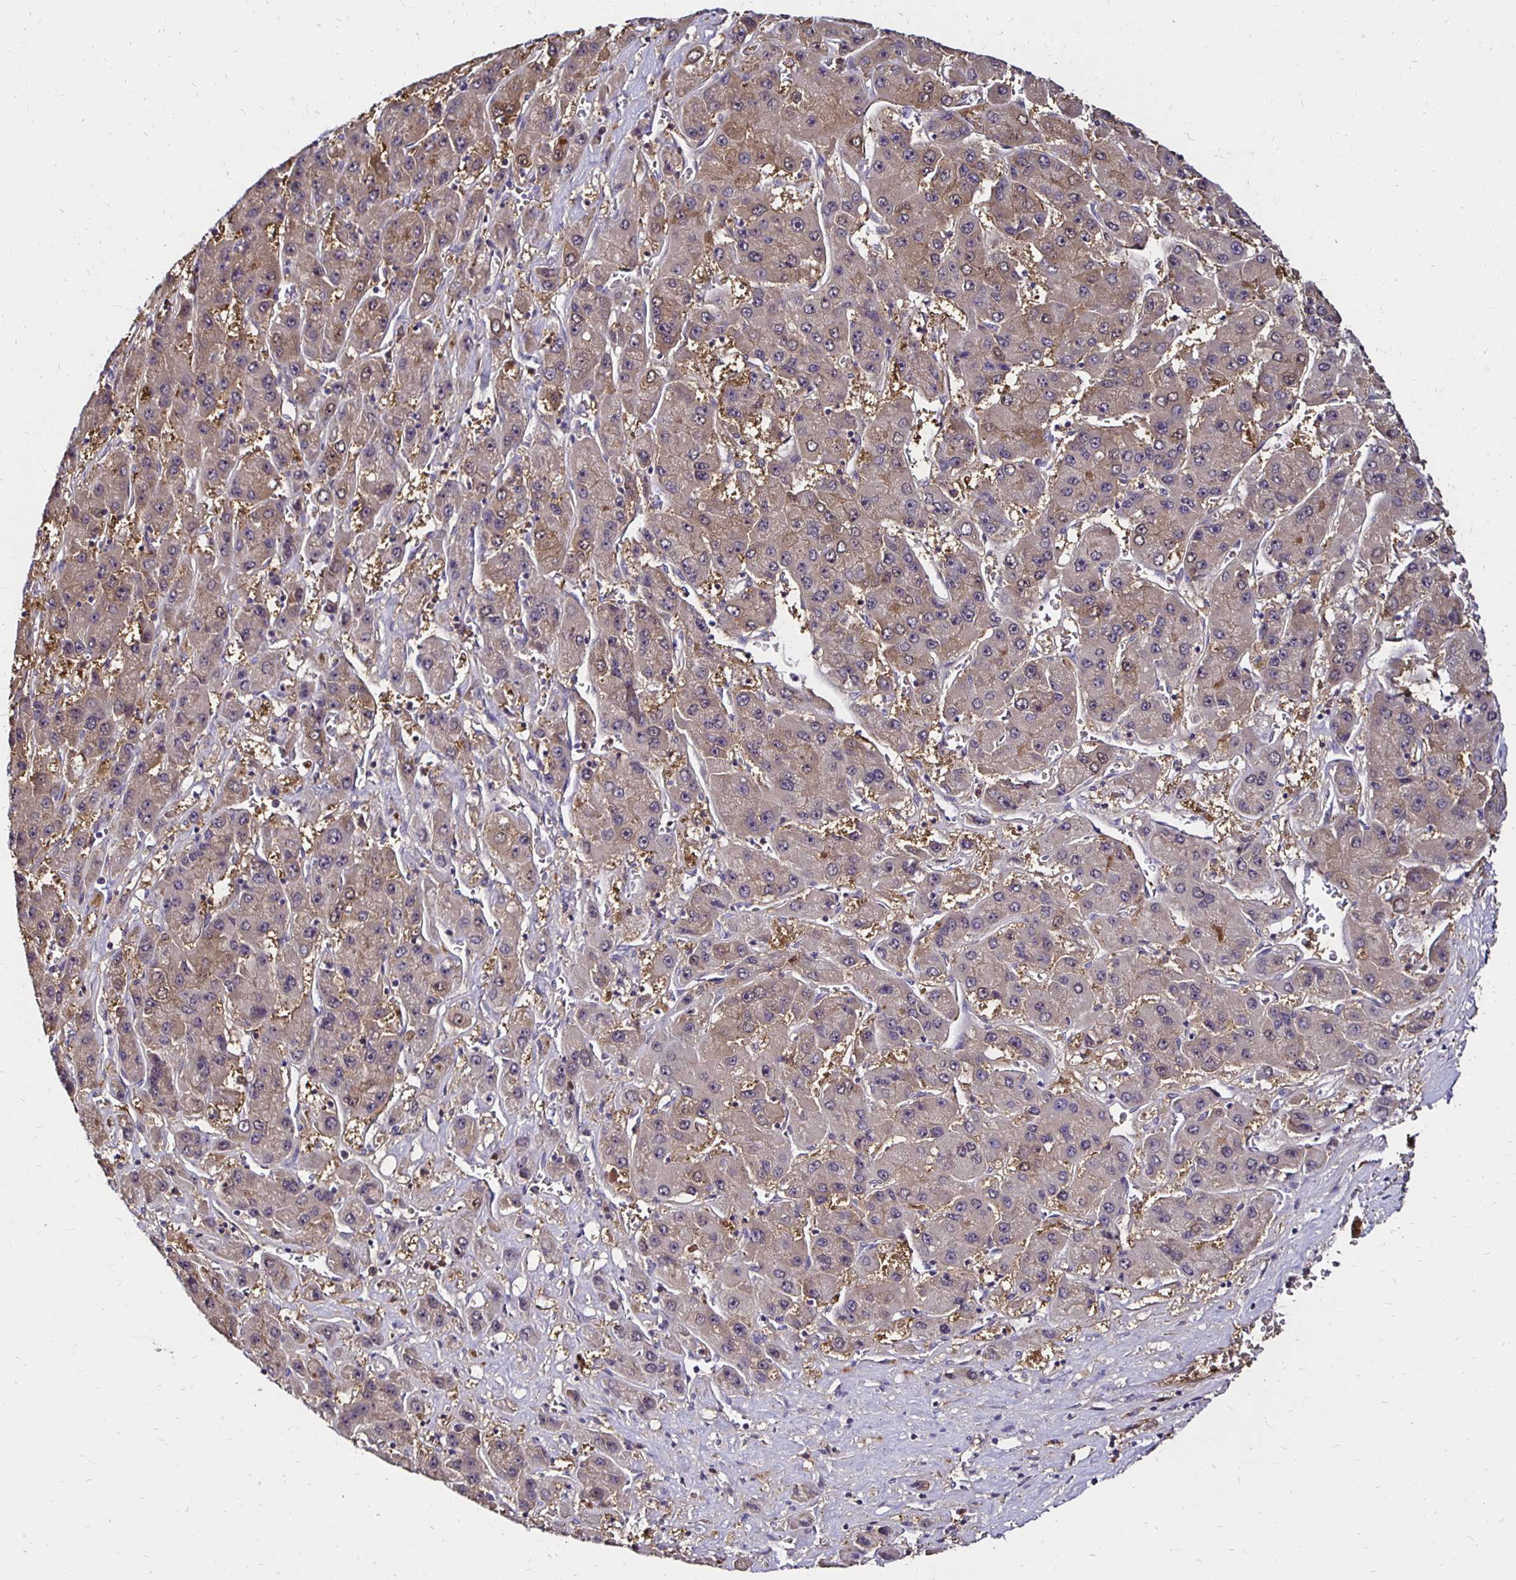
{"staining": {"intensity": "weak", "quantity": "25%-75%", "location": "cytoplasmic/membranous"}, "tissue": "liver cancer", "cell_type": "Tumor cells", "image_type": "cancer", "snomed": [{"axis": "morphology", "description": "Carcinoma, Hepatocellular, NOS"}, {"axis": "topography", "description": "Liver"}], "caption": "Tumor cells reveal low levels of weak cytoplasmic/membranous staining in approximately 25%-75% of cells in human hepatocellular carcinoma (liver).", "gene": "TXN", "patient": {"sex": "female", "age": 61}}